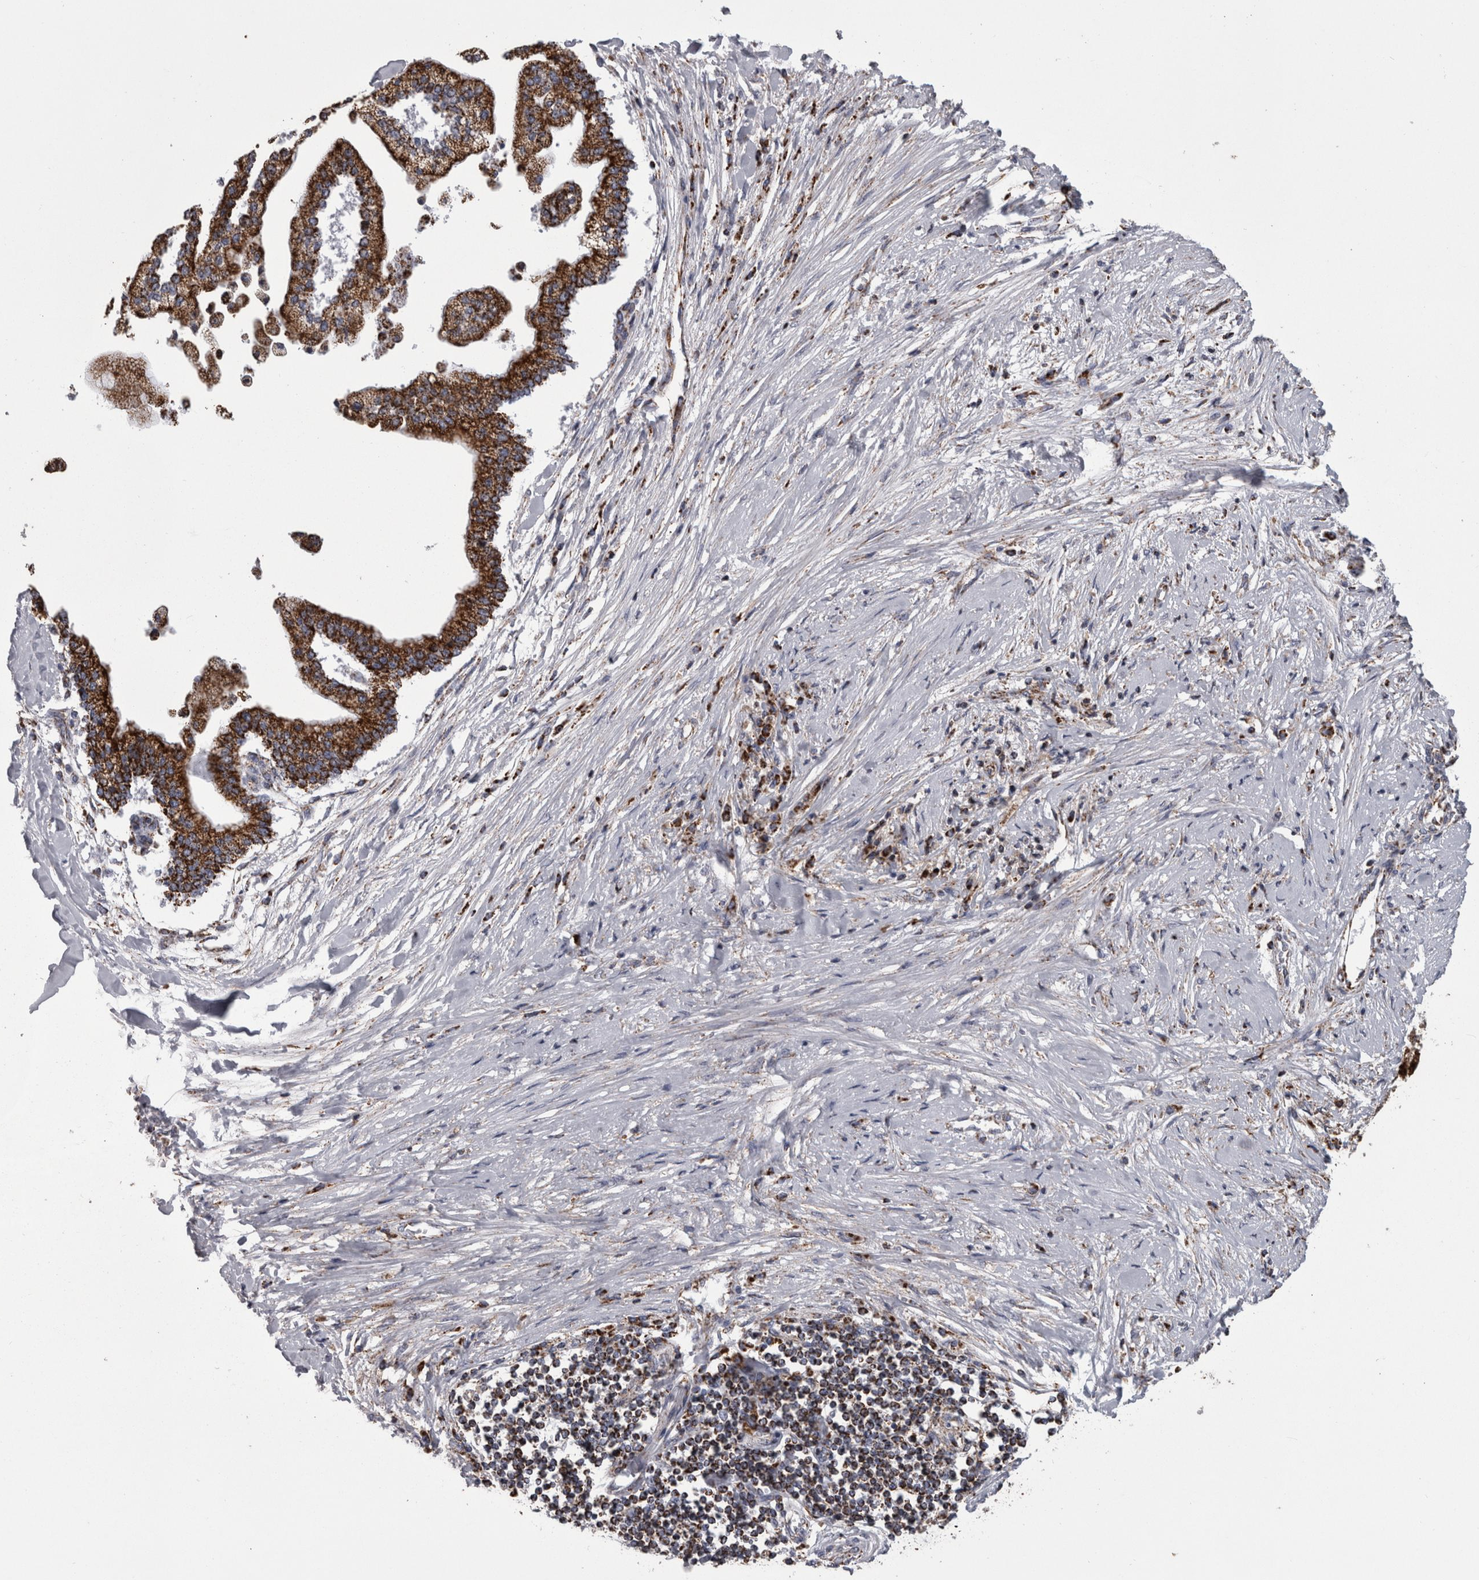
{"staining": {"intensity": "strong", "quantity": ">75%", "location": "cytoplasmic/membranous"}, "tissue": "liver cancer", "cell_type": "Tumor cells", "image_type": "cancer", "snomed": [{"axis": "morphology", "description": "Cholangiocarcinoma"}, {"axis": "topography", "description": "Liver"}], "caption": "This is a photomicrograph of IHC staining of liver cancer (cholangiocarcinoma), which shows strong positivity in the cytoplasmic/membranous of tumor cells.", "gene": "MDH2", "patient": {"sex": "male", "age": 50}}